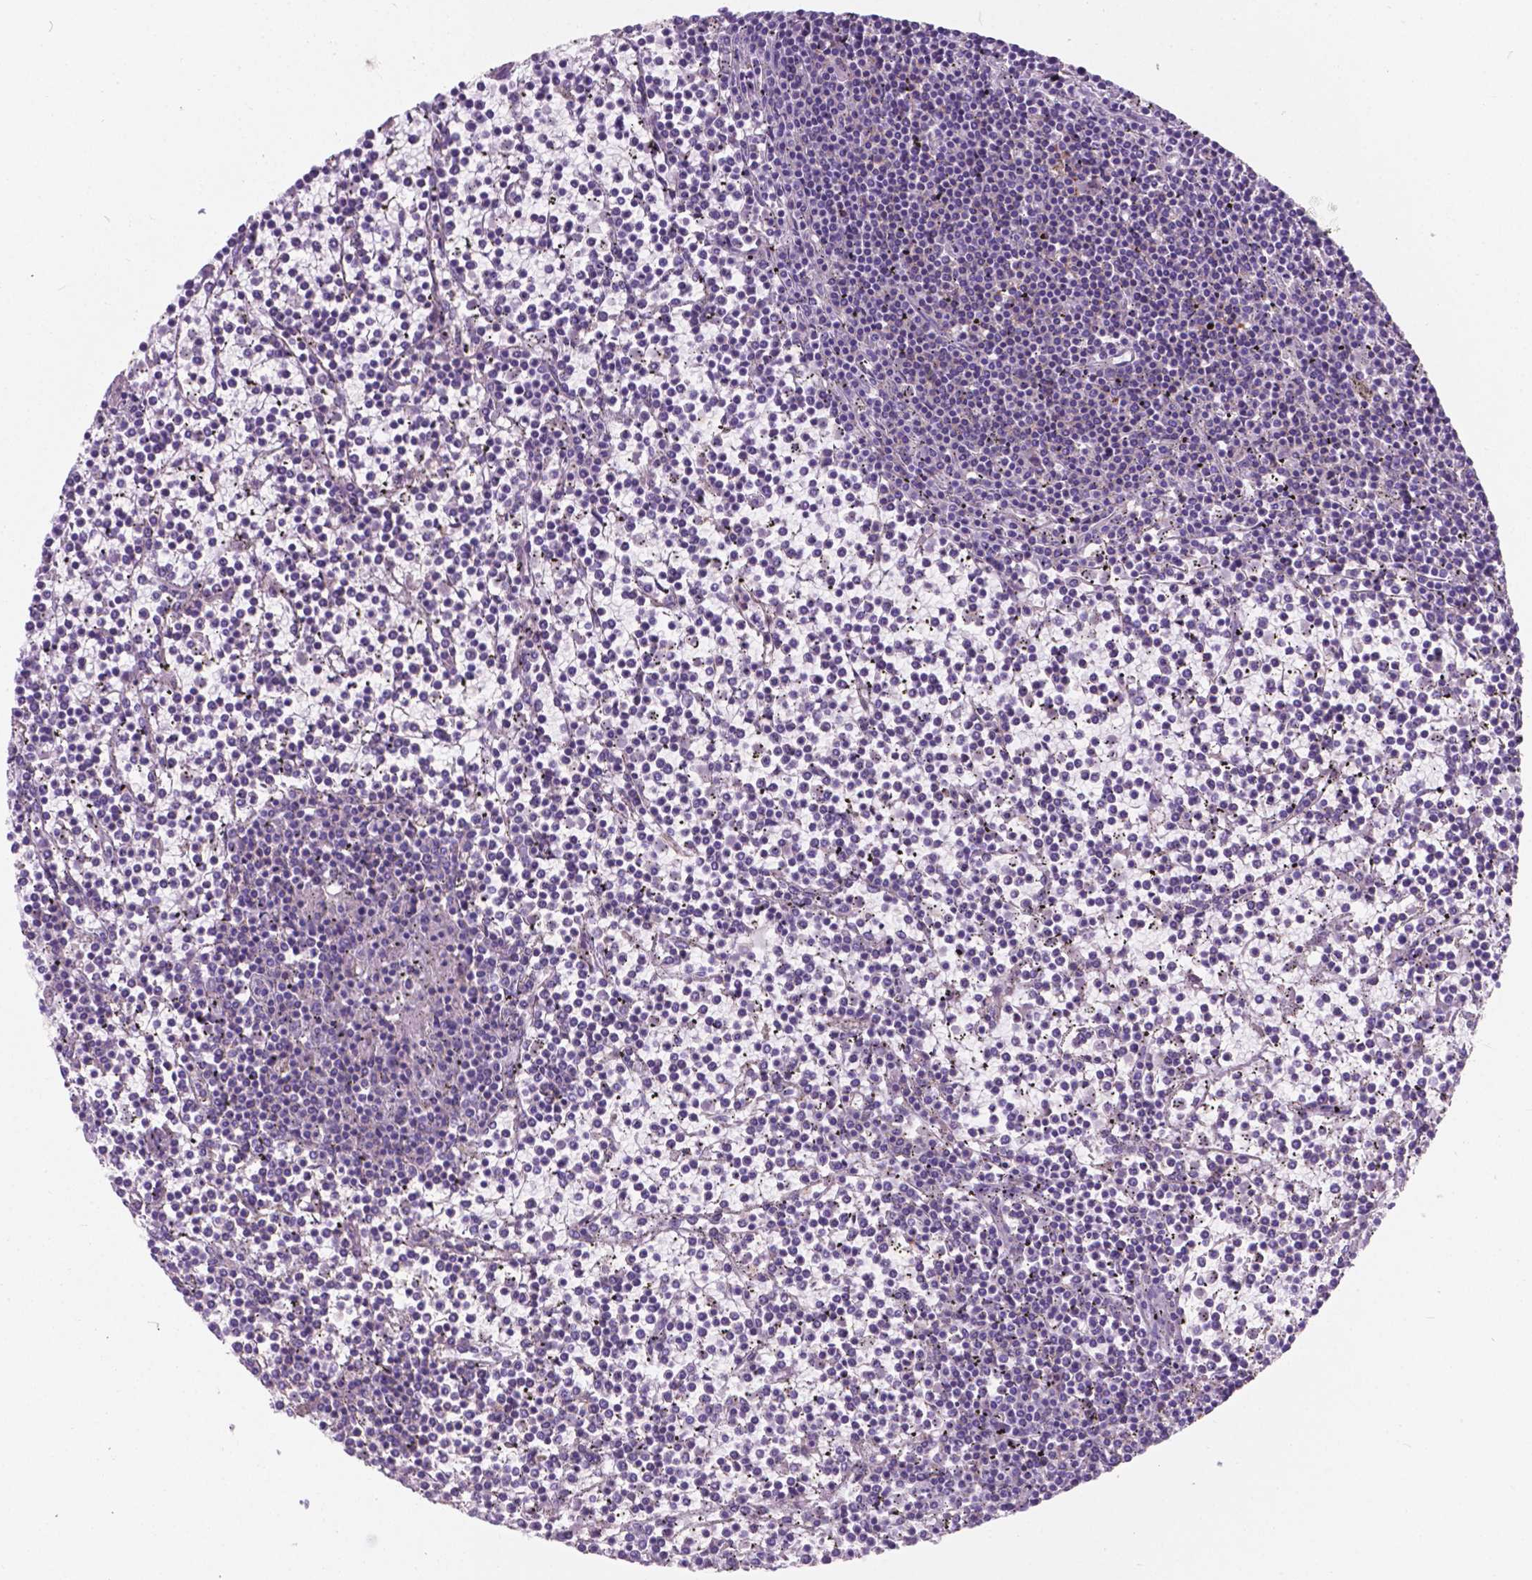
{"staining": {"intensity": "negative", "quantity": "none", "location": "none"}, "tissue": "lymphoma", "cell_type": "Tumor cells", "image_type": "cancer", "snomed": [{"axis": "morphology", "description": "Malignant lymphoma, non-Hodgkin's type, Low grade"}, {"axis": "topography", "description": "Spleen"}], "caption": "Tumor cells show no significant protein staining in low-grade malignant lymphoma, non-Hodgkin's type.", "gene": "KIAA0040", "patient": {"sex": "female", "age": 19}}